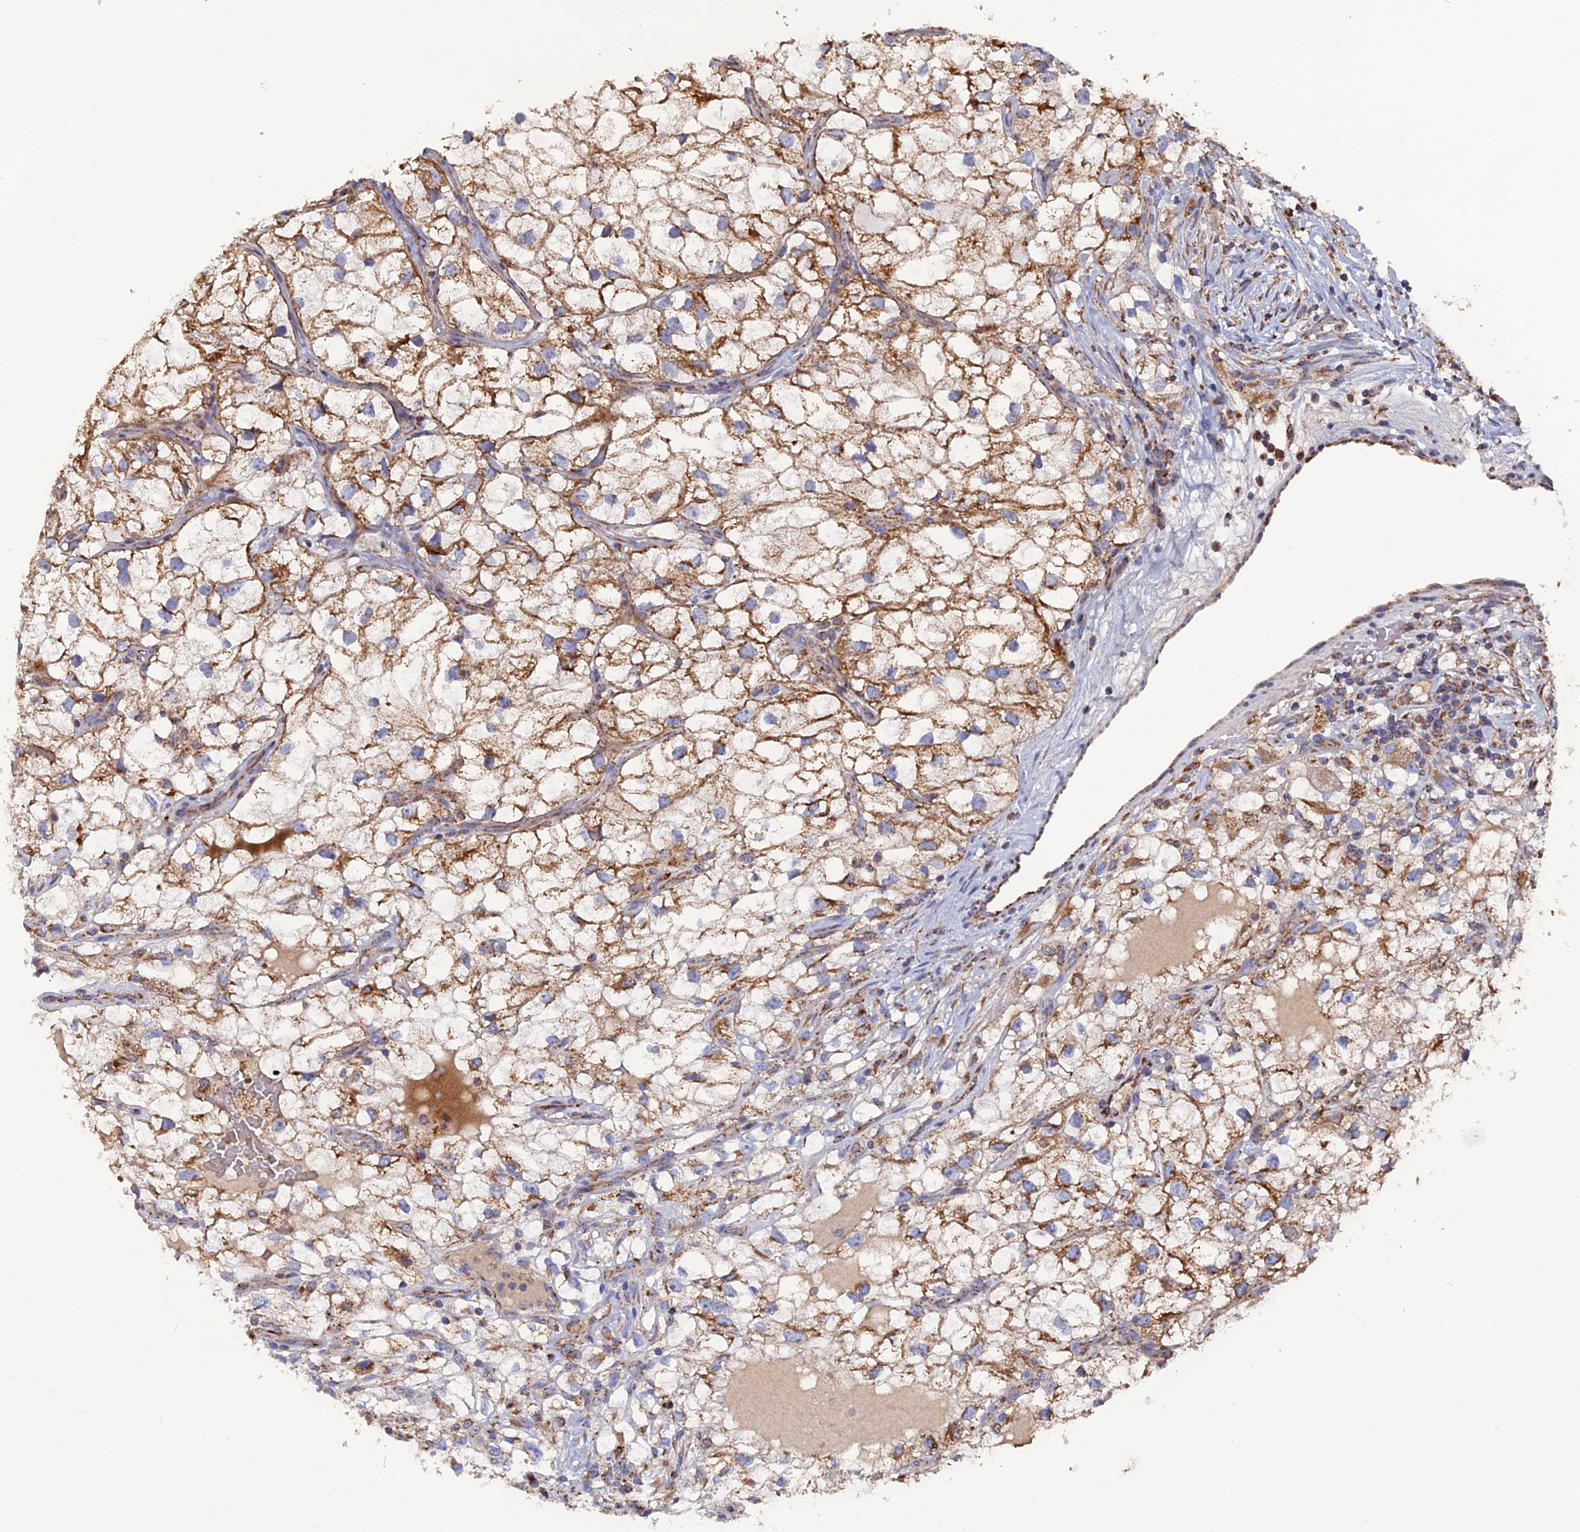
{"staining": {"intensity": "moderate", "quantity": ">75%", "location": "cytoplasmic/membranous"}, "tissue": "renal cancer", "cell_type": "Tumor cells", "image_type": "cancer", "snomed": [{"axis": "morphology", "description": "Adenocarcinoma, NOS"}, {"axis": "topography", "description": "Kidney"}], "caption": "Renal adenocarcinoma stained for a protein (brown) shows moderate cytoplasmic/membranous positive staining in about >75% of tumor cells.", "gene": "TGFA", "patient": {"sex": "male", "age": 59}}